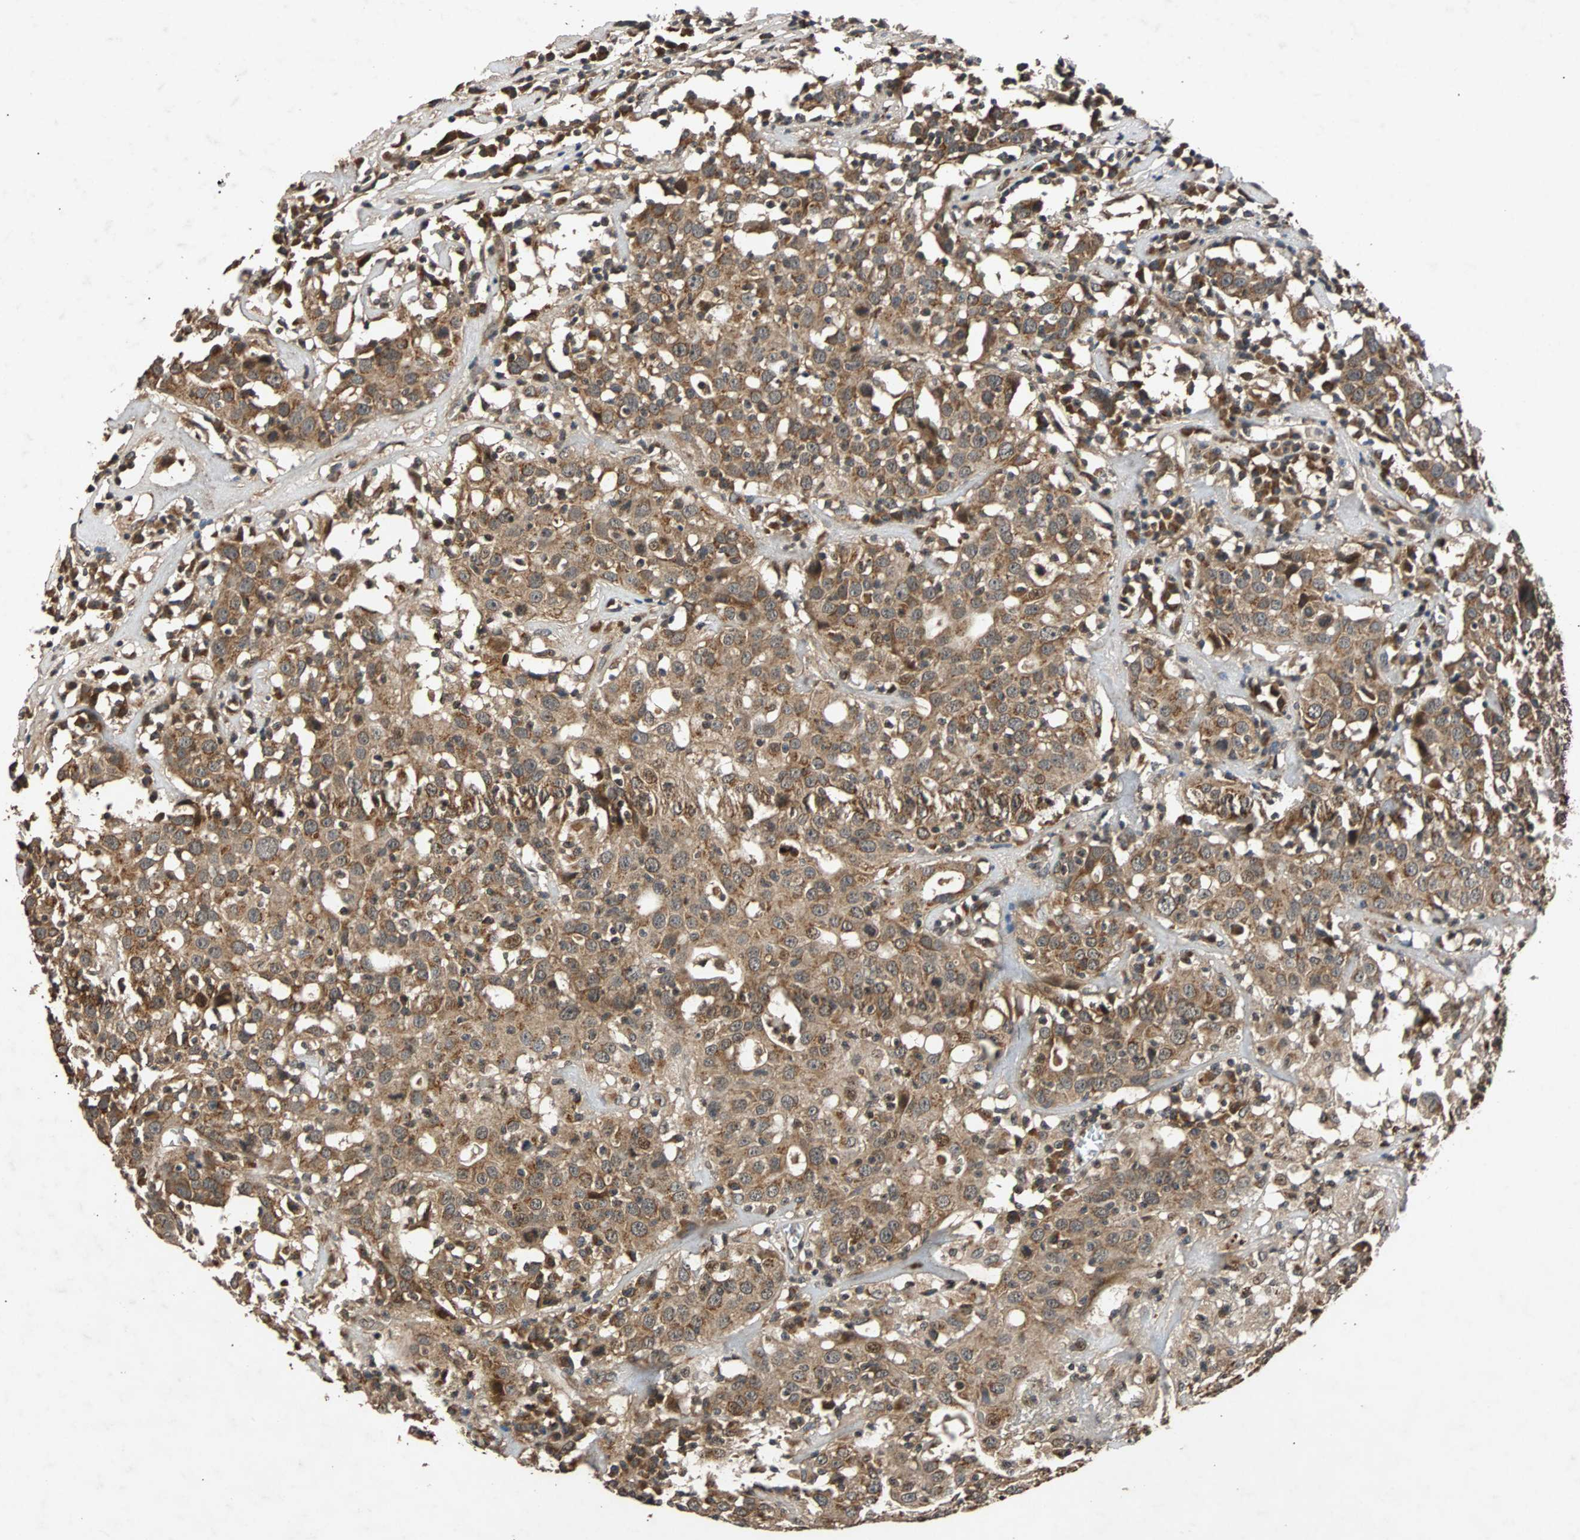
{"staining": {"intensity": "strong", "quantity": ">75%", "location": "cytoplasmic/membranous"}, "tissue": "head and neck cancer", "cell_type": "Tumor cells", "image_type": "cancer", "snomed": [{"axis": "morphology", "description": "Adenocarcinoma, NOS"}, {"axis": "topography", "description": "Salivary gland"}, {"axis": "topography", "description": "Head-Neck"}], "caption": "The image demonstrates a brown stain indicating the presence of a protein in the cytoplasmic/membranous of tumor cells in adenocarcinoma (head and neck).", "gene": "USP31", "patient": {"sex": "female", "age": 65}}